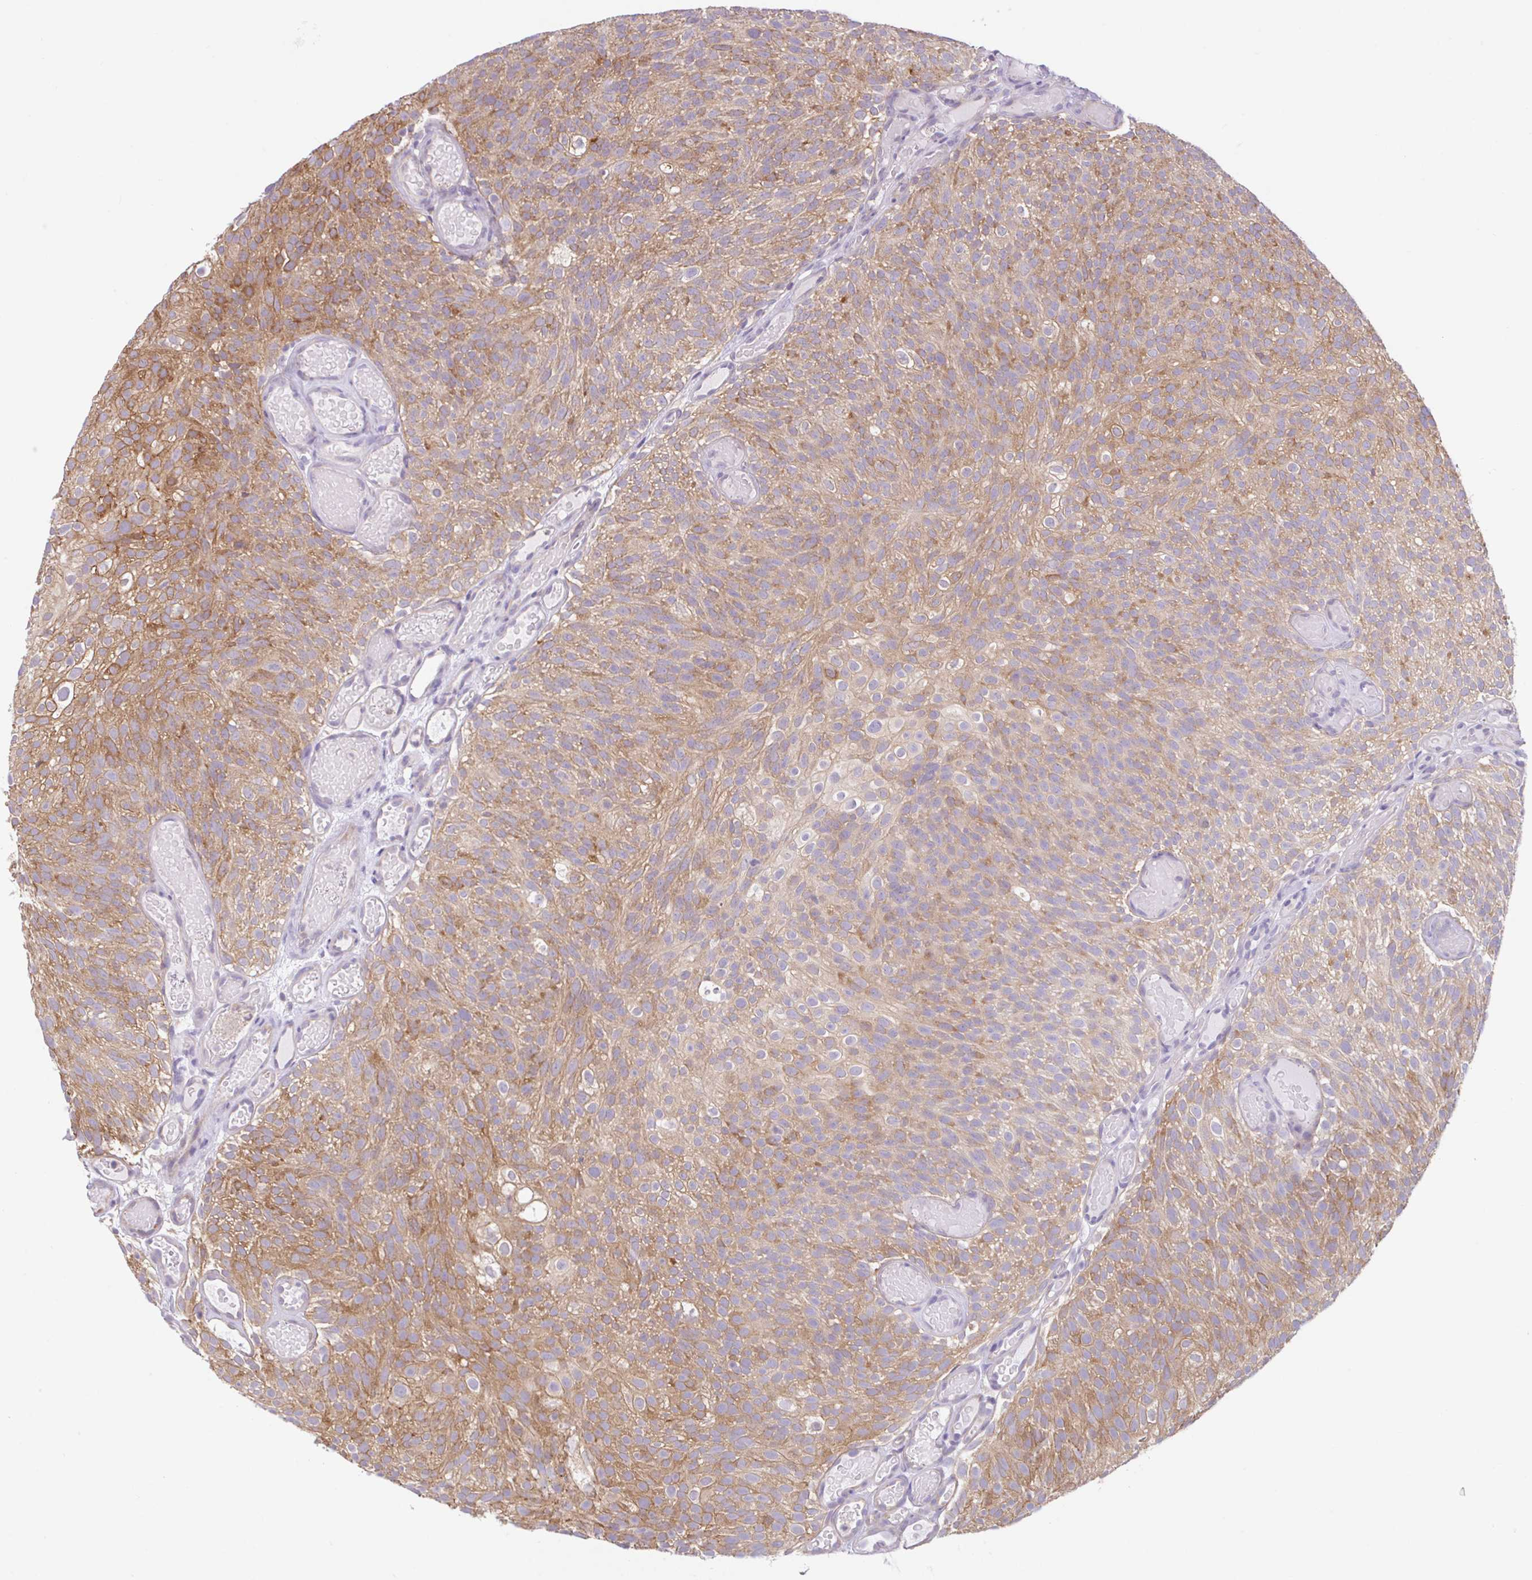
{"staining": {"intensity": "moderate", "quantity": "25%-75%", "location": "cytoplasmic/membranous"}, "tissue": "urothelial cancer", "cell_type": "Tumor cells", "image_type": "cancer", "snomed": [{"axis": "morphology", "description": "Urothelial carcinoma, Low grade"}, {"axis": "topography", "description": "Urinary bladder"}], "caption": "Protein staining of urothelial cancer tissue displays moderate cytoplasmic/membranous staining in about 25%-75% of tumor cells.", "gene": "RALBP1", "patient": {"sex": "male", "age": 78}}